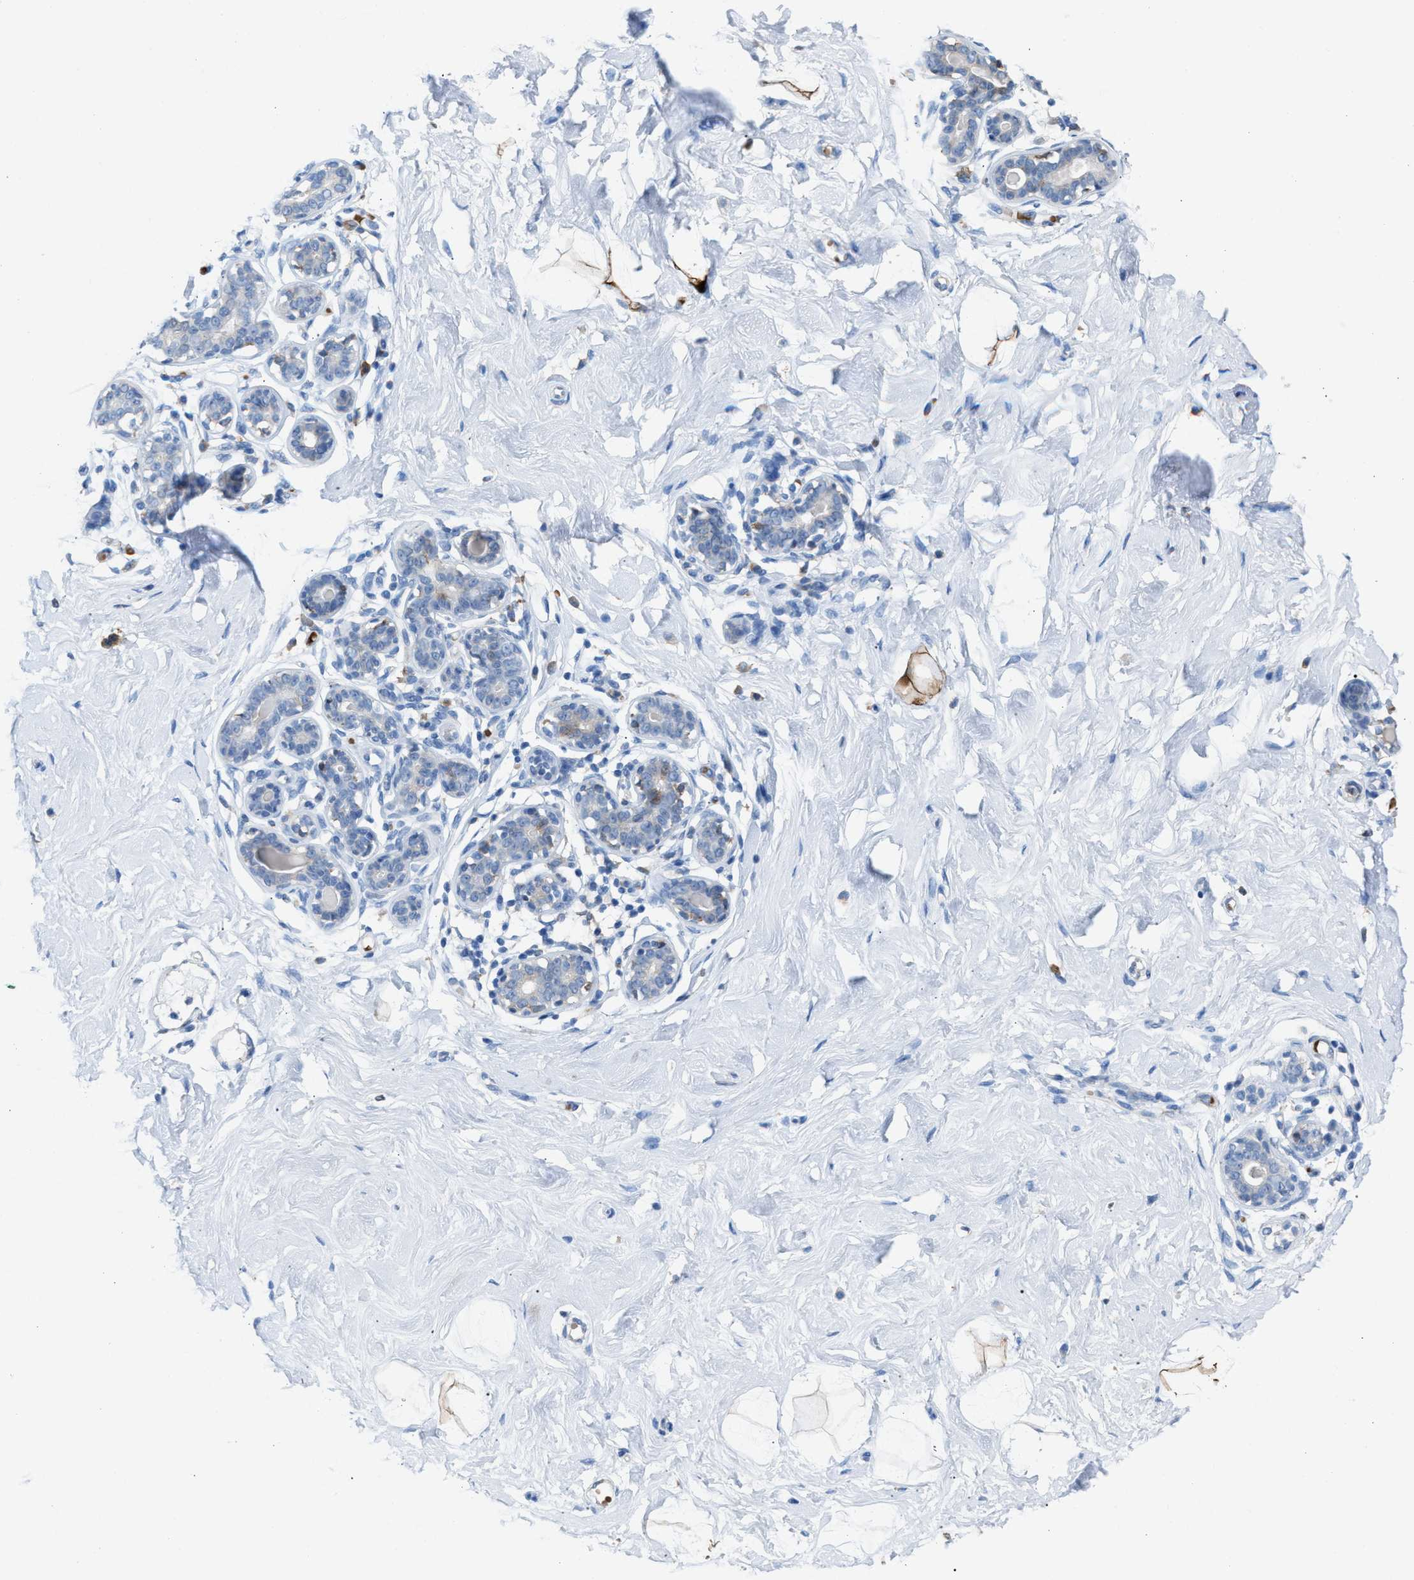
{"staining": {"intensity": "moderate", "quantity": "25%-75%", "location": "cytoplasmic/membranous"}, "tissue": "breast", "cell_type": "Adipocytes", "image_type": "normal", "snomed": [{"axis": "morphology", "description": "Normal tissue, NOS"}, {"axis": "topography", "description": "Breast"}], "caption": "Breast stained for a protein (brown) demonstrates moderate cytoplasmic/membranous positive expression in about 25%-75% of adipocytes.", "gene": "CA3", "patient": {"sex": "female", "age": 23}}